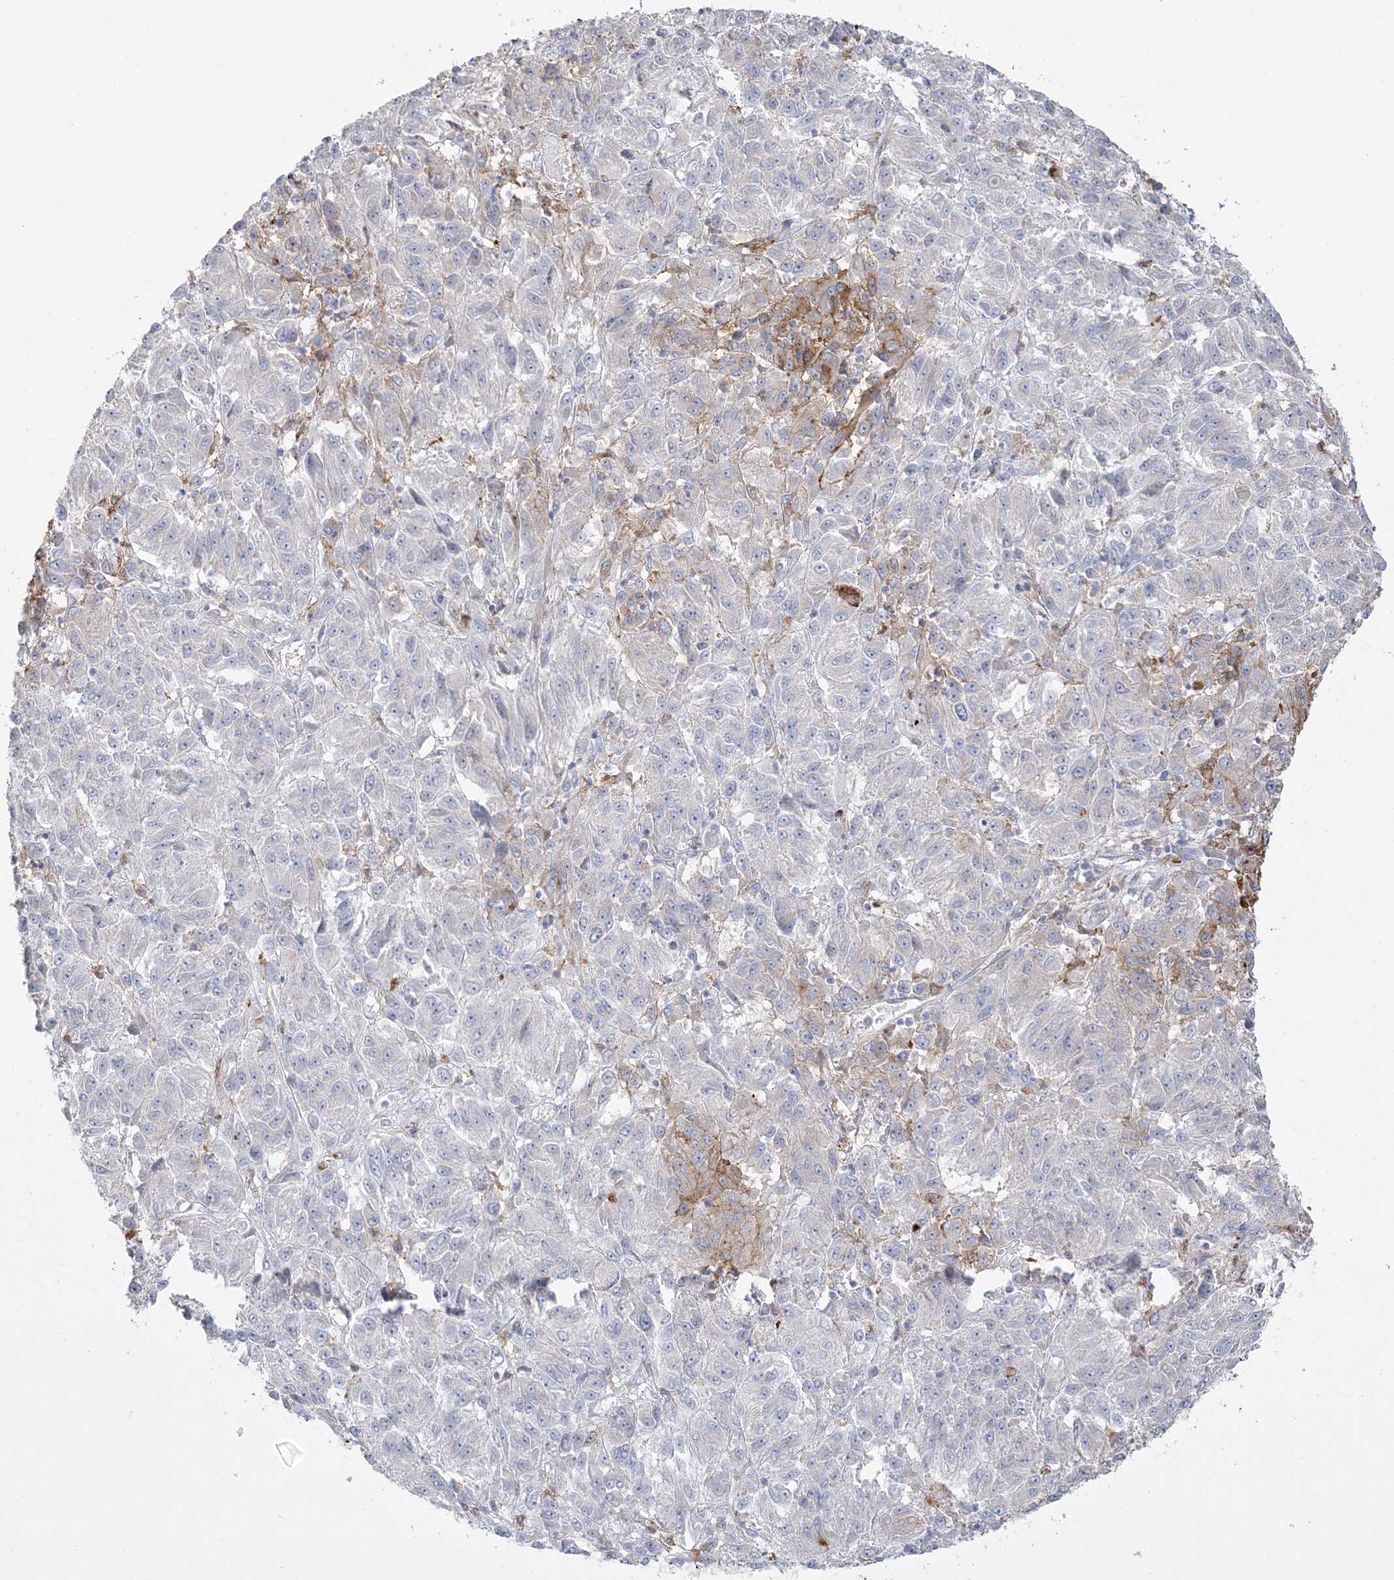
{"staining": {"intensity": "negative", "quantity": "none", "location": "none"}, "tissue": "melanoma", "cell_type": "Tumor cells", "image_type": "cancer", "snomed": [{"axis": "morphology", "description": "Malignant melanoma, Metastatic site"}, {"axis": "topography", "description": "Lung"}], "caption": "There is no significant positivity in tumor cells of malignant melanoma (metastatic site). (DAB IHC, high magnification).", "gene": "HAAO", "patient": {"sex": "male", "age": 64}}